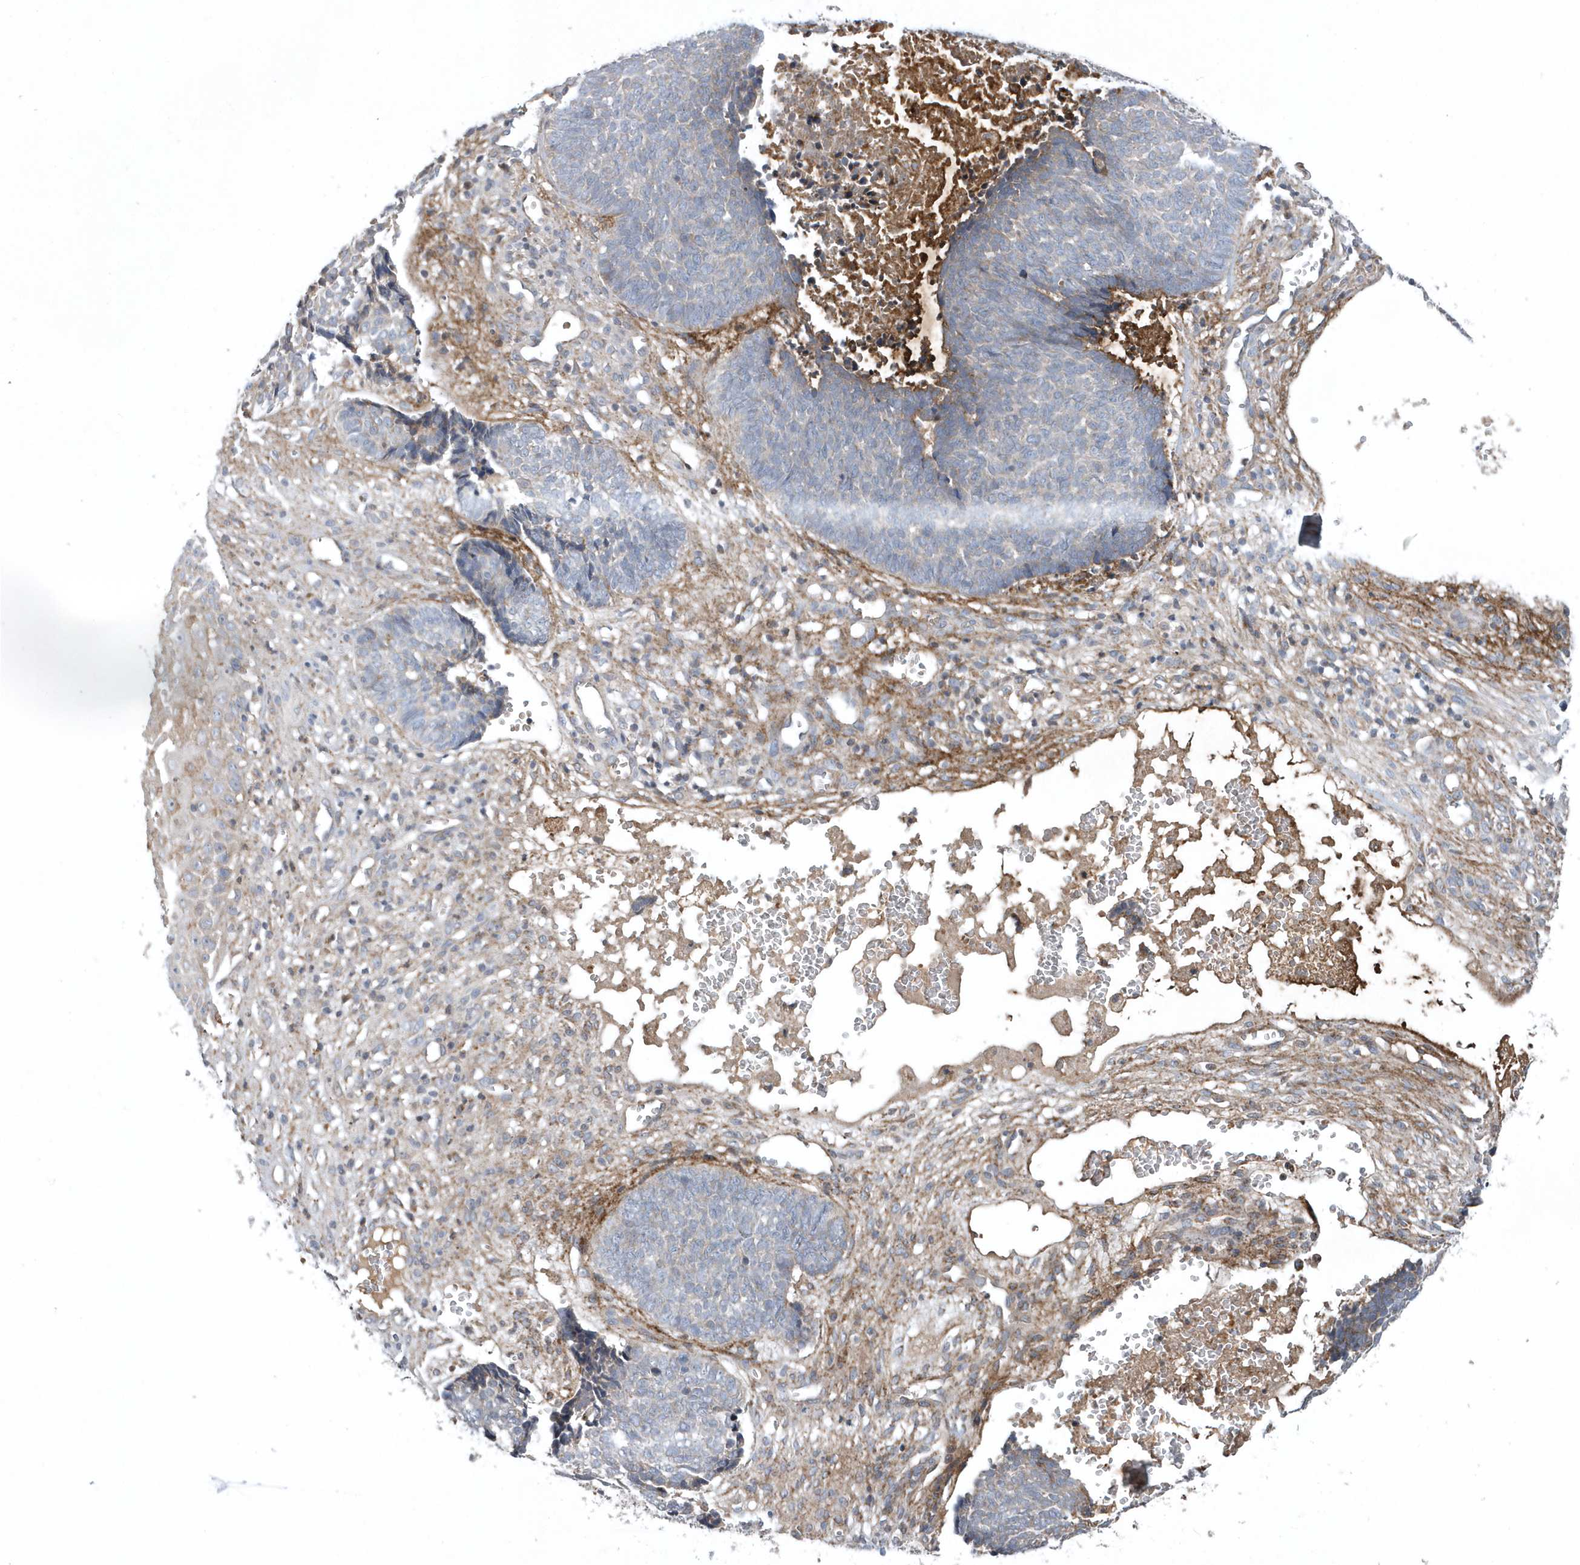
{"staining": {"intensity": "weak", "quantity": "<25%", "location": "cytoplasmic/membranous"}, "tissue": "skin cancer", "cell_type": "Tumor cells", "image_type": "cancer", "snomed": [{"axis": "morphology", "description": "Basal cell carcinoma"}, {"axis": "topography", "description": "Skin"}], "caption": "Tumor cells show no significant protein expression in skin cancer (basal cell carcinoma).", "gene": "HMGCS1", "patient": {"sex": "male", "age": 84}}